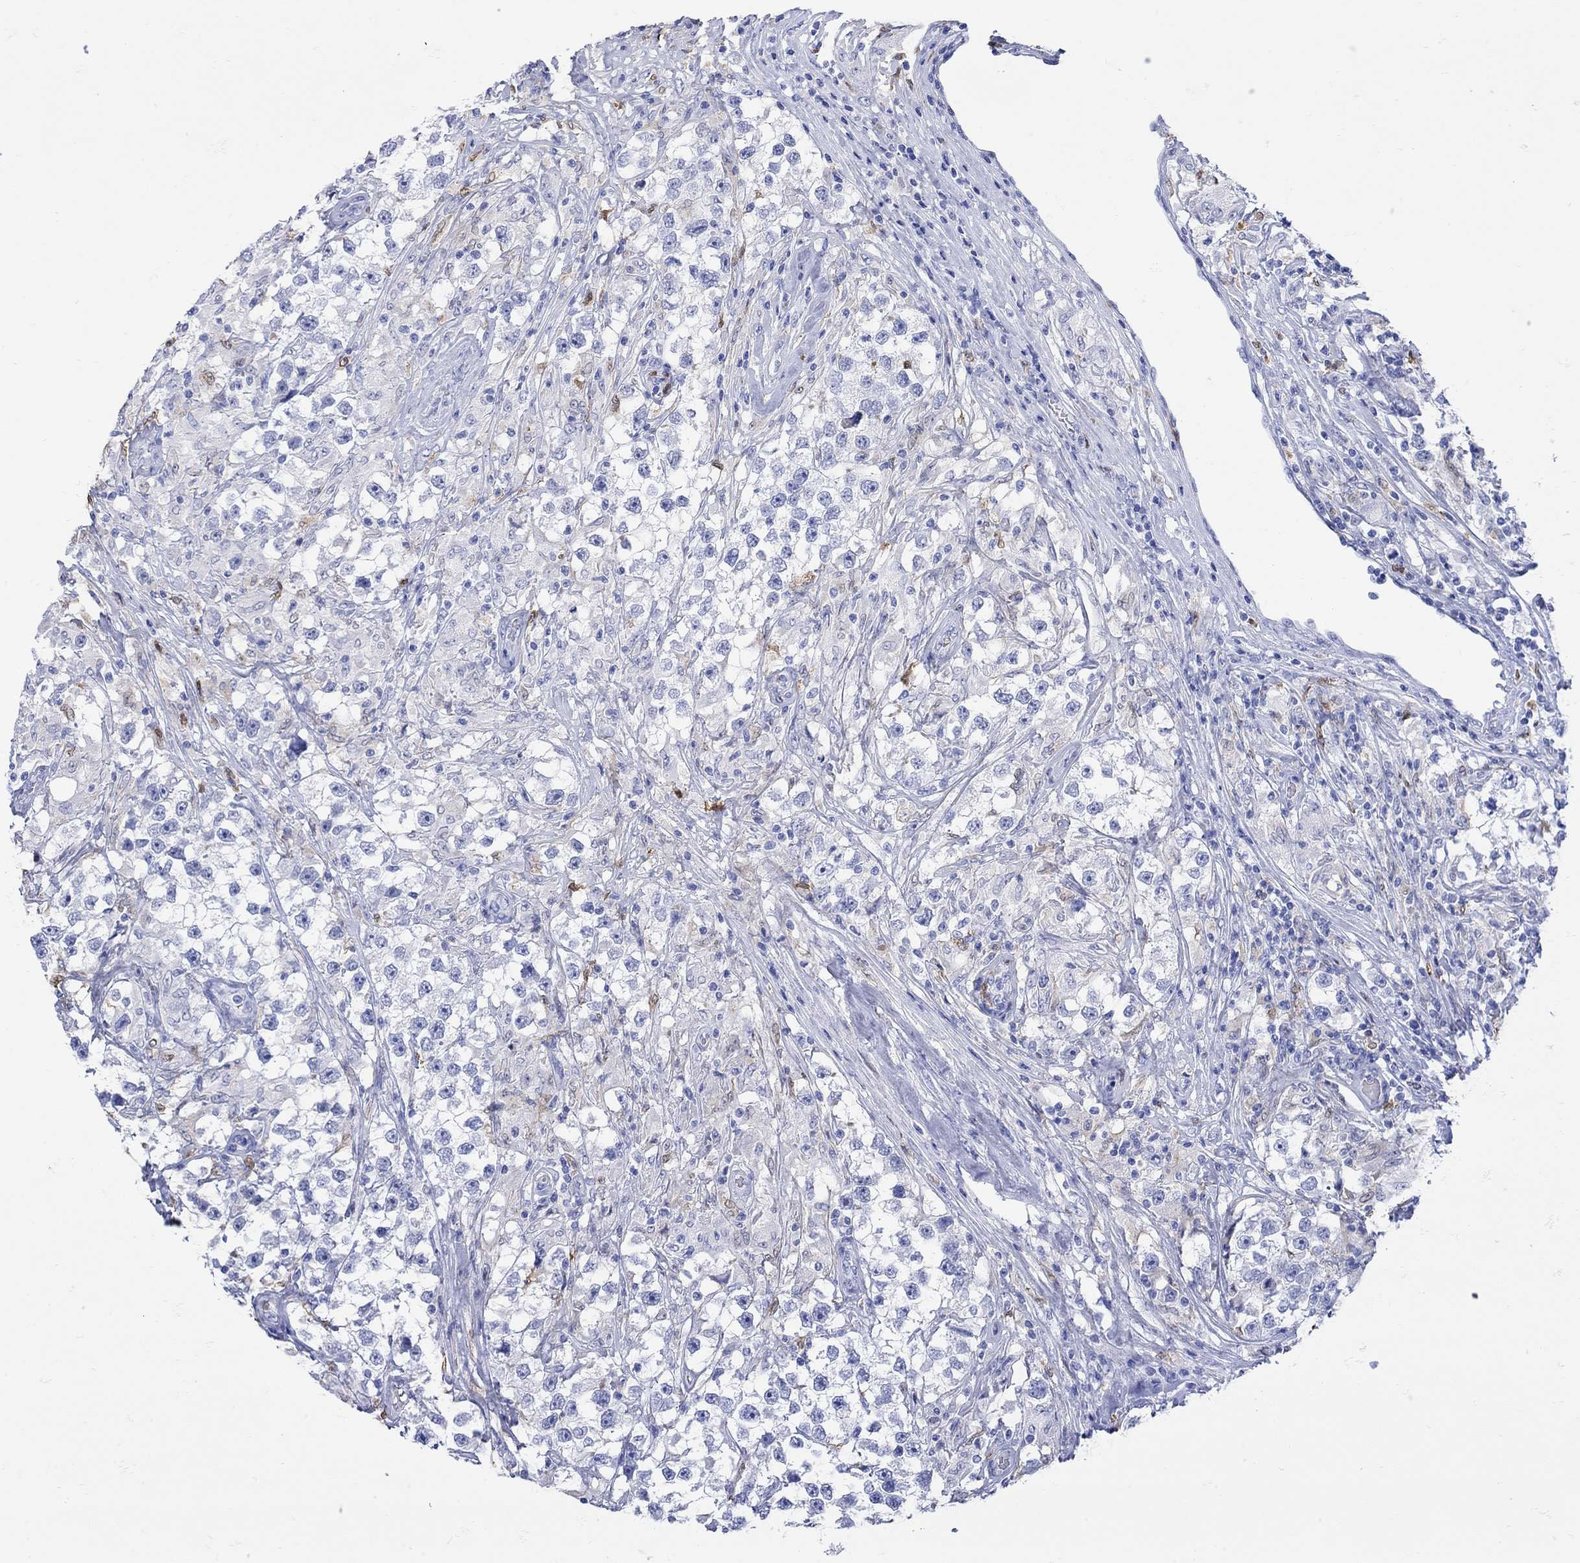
{"staining": {"intensity": "negative", "quantity": "none", "location": "none"}, "tissue": "testis cancer", "cell_type": "Tumor cells", "image_type": "cancer", "snomed": [{"axis": "morphology", "description": "Seminoma, NOS"}, {"axis": "topography", "description": "Testis"}], "caption": "Tumor cells are negative for protein expression in human testis seminoma.", "gene": "LINGO3", "patient": {"sex": "male", "age": 46}}